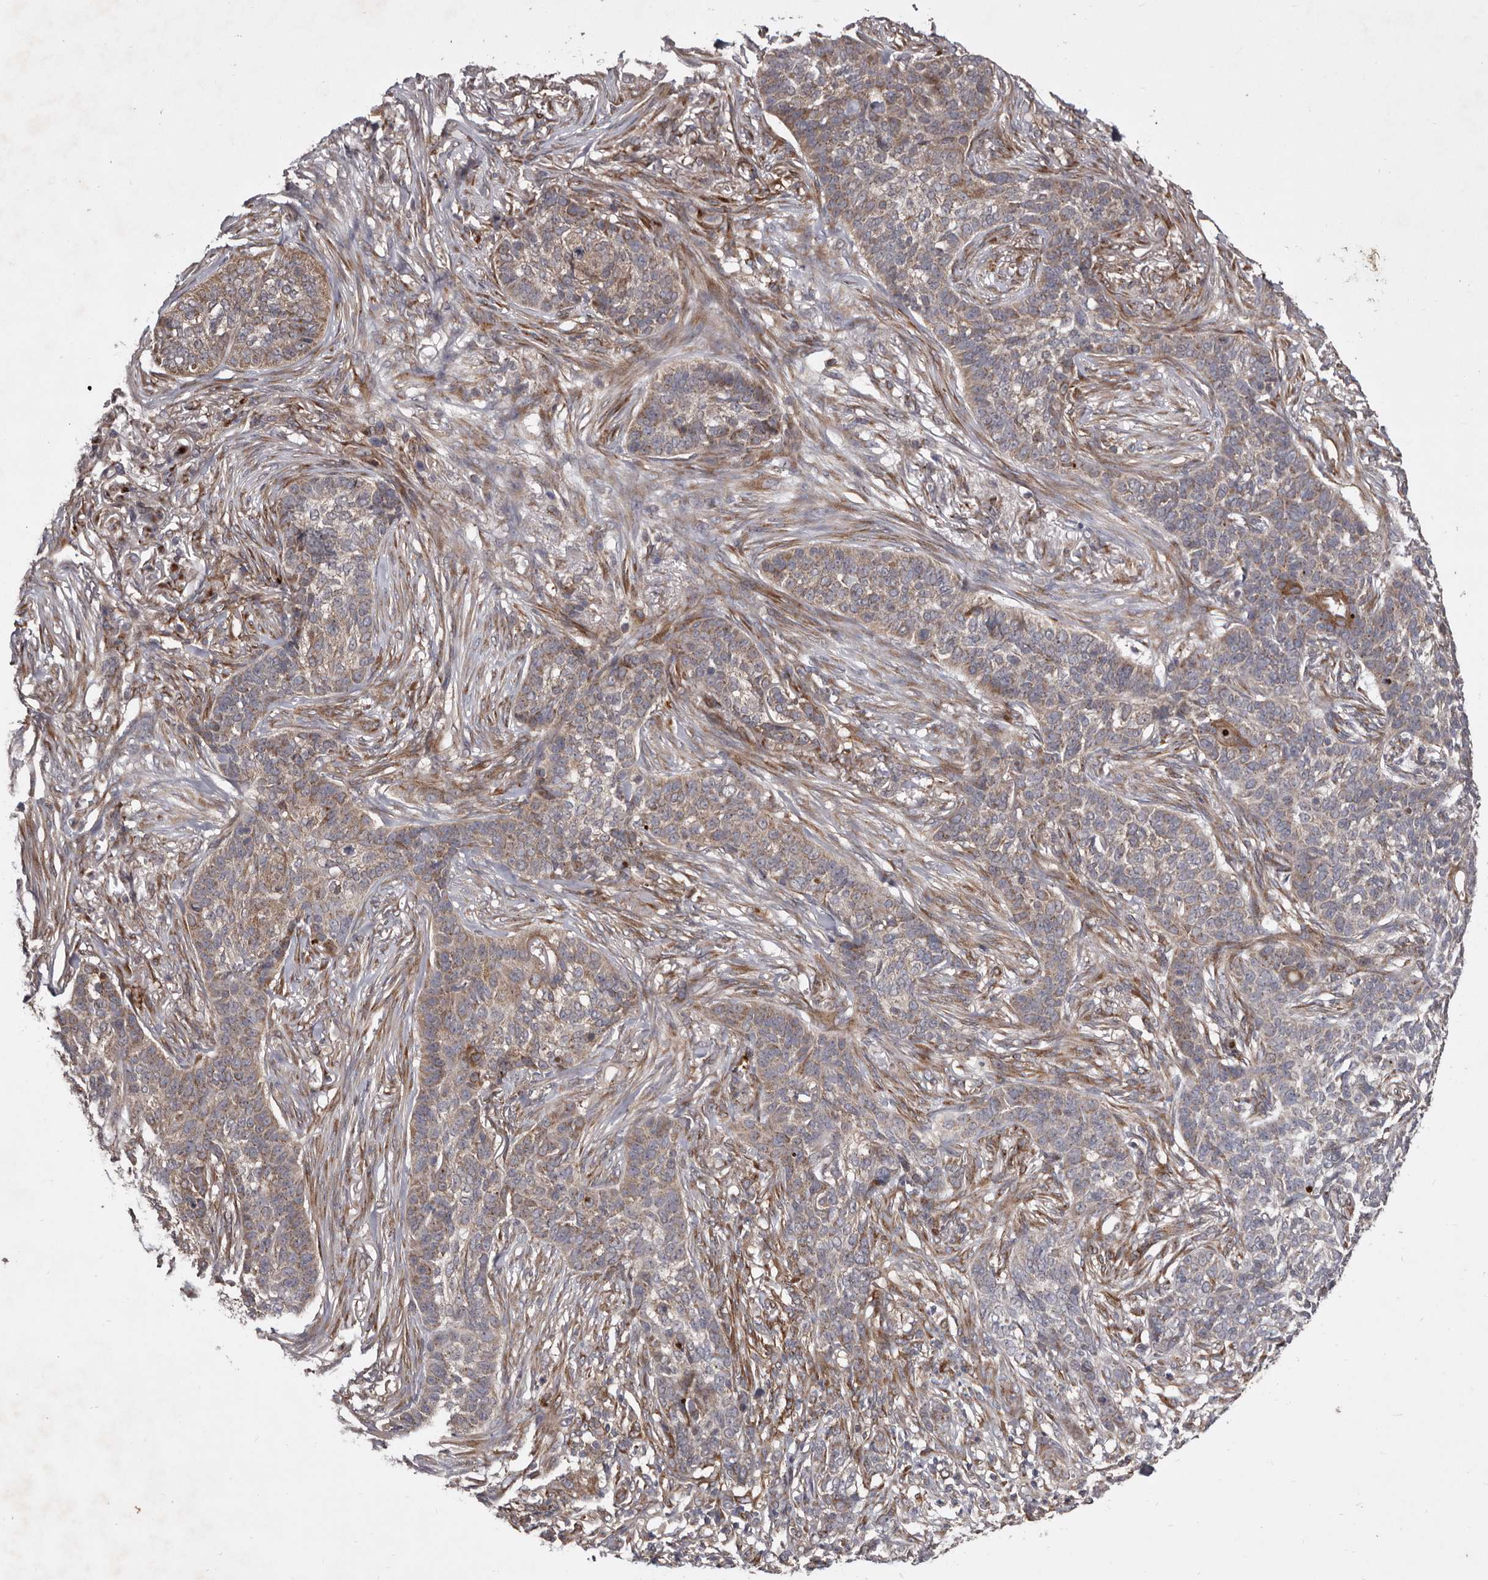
{"staining": {"intensity": "moderate", "quantity": "25%-75%", "location": "cytoplasmic/membranous"}, "tissue": "skin cancer", "cell_type": "Tumor cells", "image_type": "cancer", "snomed": [{"axis": "morphology", "description": "Basal cell carcinoma"}, {"axis": "topography", "description": "Skin"}], "caption": "IHC histopathology image of neoplastic tissue: human skin cancer (basal cell carcinoma) stained using IHC exhibits medium levels of moderate protein expression localized specifically in the cytoplasmic/membranous of tumor cells, appearing as a cytoplasmic/membranous brown color.", "gene": "FLAD1", "patient": {"sex": "male", "age": 85}}